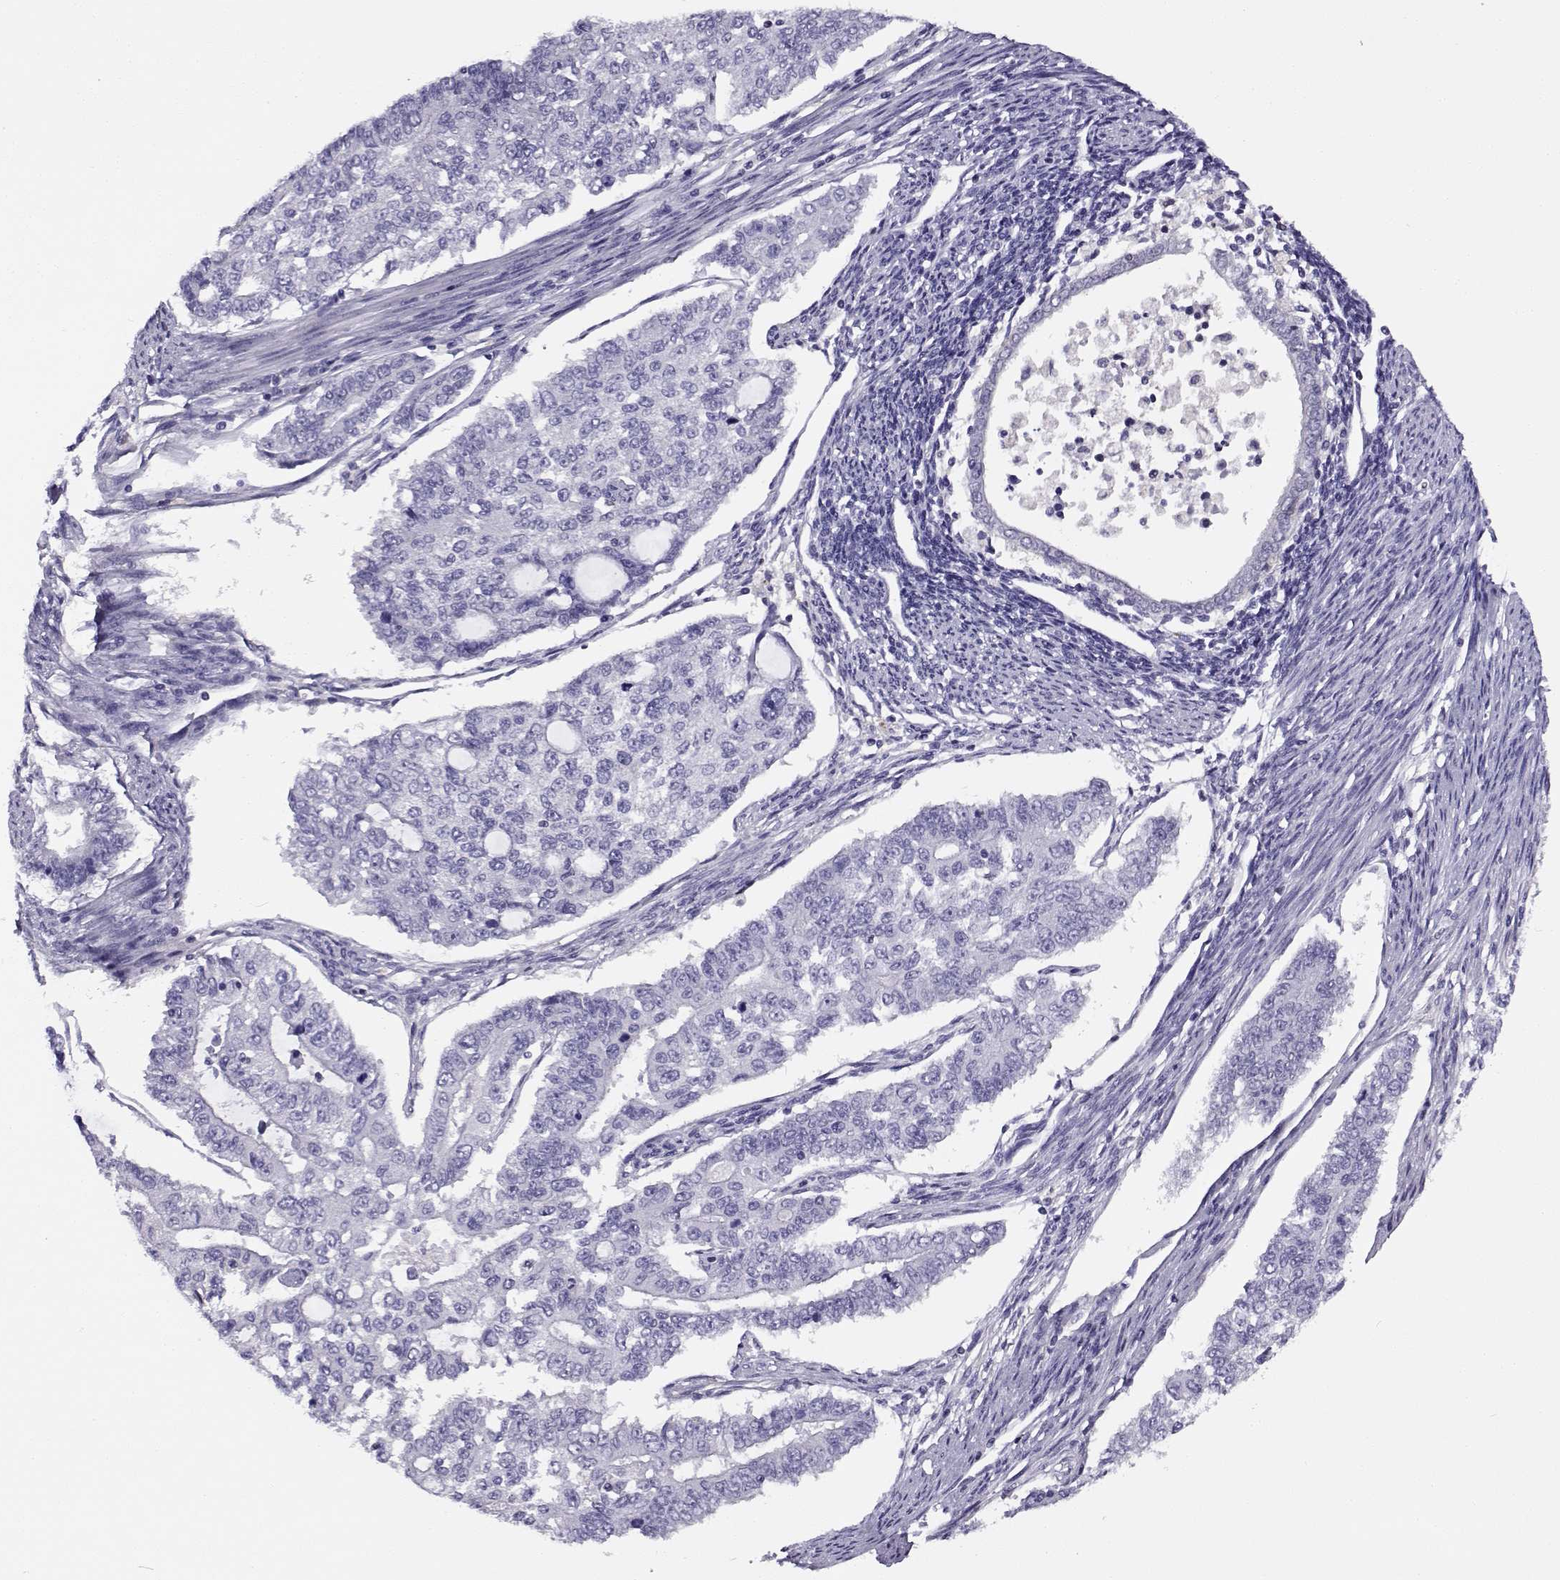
{"staining": {"intensity": "negative", "quantity": "none", "location": "none"}, "tissue": "endometrial cancer", "cell_type": "Tumor cells", "image_type": "cancer", "snomed": [{"axis": "morphology", "description": "Adenocarcinoma, NOS"}, {"axis": "topography", "description": "Uterus"}], "caption": "Immunohistochemistry of endometrial adenocarcinoma demonstrates no staining in tumor cells. Brightfield microscopy of immunohistochemistry stained with DAB (3,3'-diaminobenzidine) (brown) and hematoxylin (blue), captured at high magnification.", "gene": "FEZF1", "patient": {"sex": "female", "age": 59}}